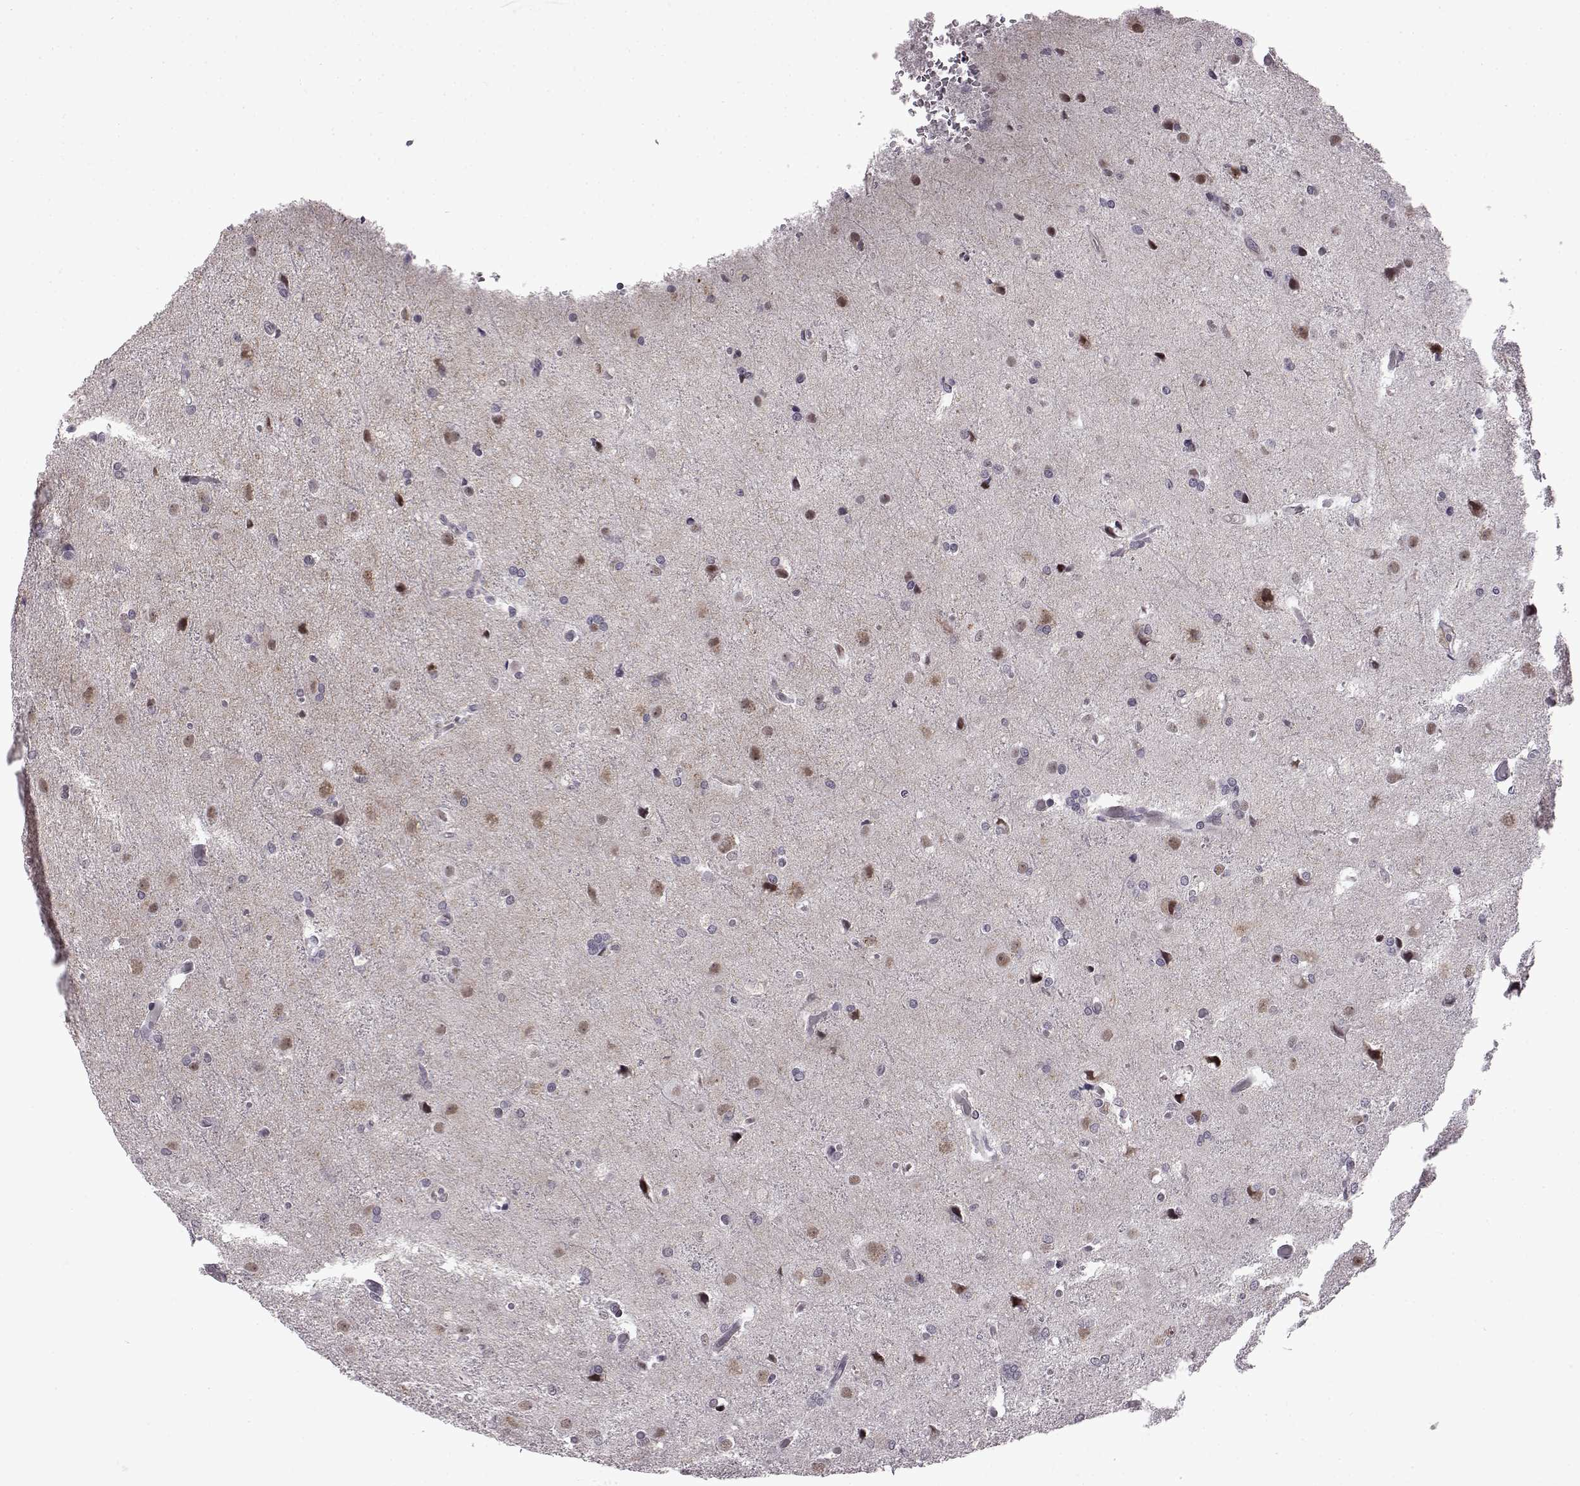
{"staining": {"intensity": "negative", "quantity": "none", "location": "none"}, "tissue": "glioma", "cell_type": "Tumor cells", "image_type": "cancer", "snomed": [{"axis": "morphology", "description": "Glioma, malignant, High grade"}, {"axis": "topography", "description": "Brain"}], "caption": "Immunohistochemistry histopathology image of human malignant glioma (high-grade) stained for a protein (brown), which exhibits no positivity in tumor cells. Nuclei are stained in blue.", "gene": "SYNPO2", "patient": {"sex": "male", "age": 68}}